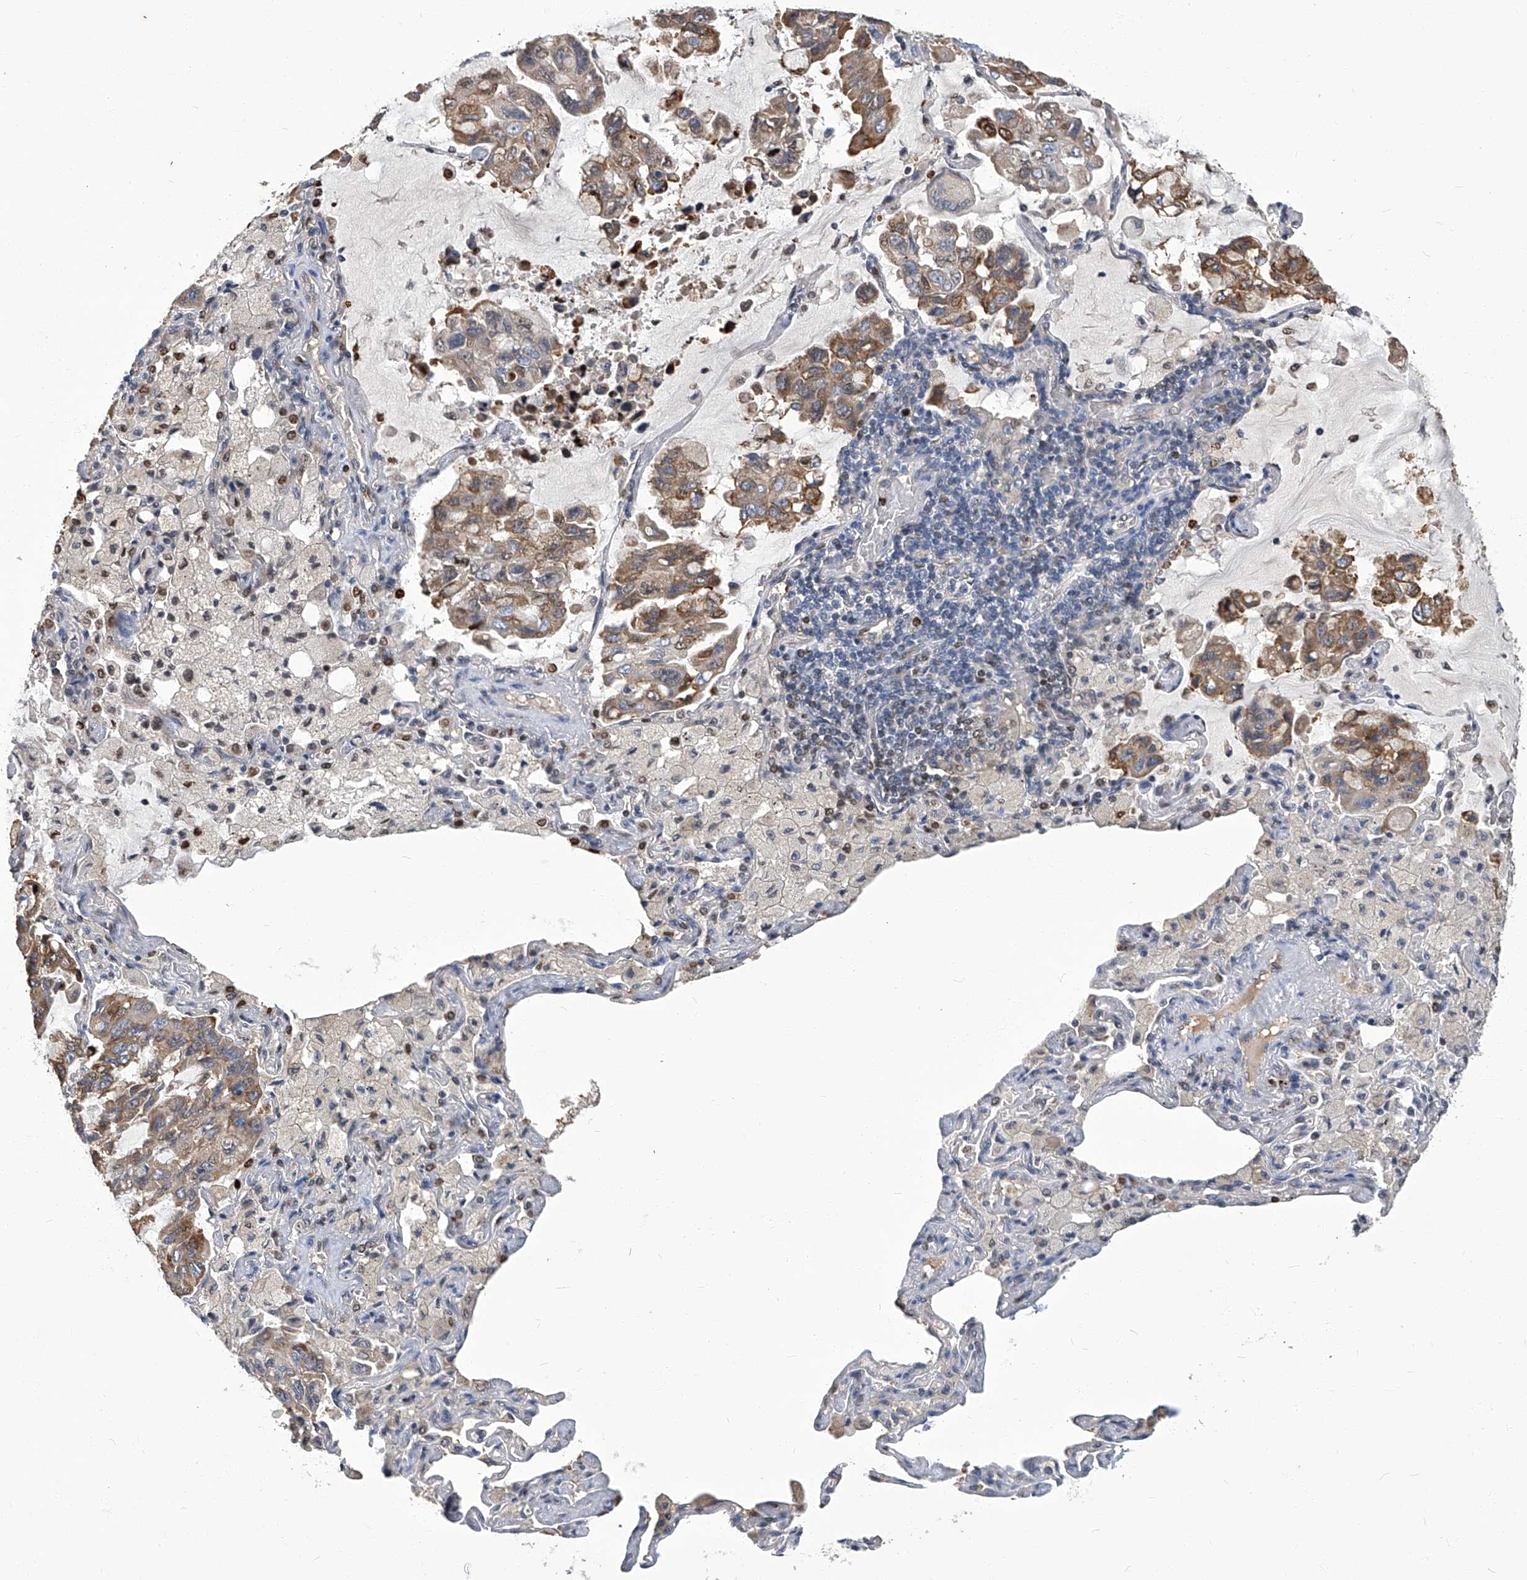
{"staining": {"intensity": "moderate", "quantity": ">75%", "location": "cytoplasmic/membranous"}, "tissue": "lung cancer", "cell_type": "Tumor cells", "image_type": "cancer", "snomed": [{"axis": "morphology", "description": "Adenocarcinoma, NOS"}, {"axis": "topography", "description": "Lung"}], "caption": "Immunohistochemistry (IHC) histopathology image of neoplastic tissue: lung cancer stained using immunohistochemistry displays medium levels of moderate protein expression localized specifically in the cytoplasmic/membranous of tumor cells, appearing as a cytoplasmic/membranous brown color.", "gene": "TGFBR1", "patient": {"sex": "male", "age": 64}}